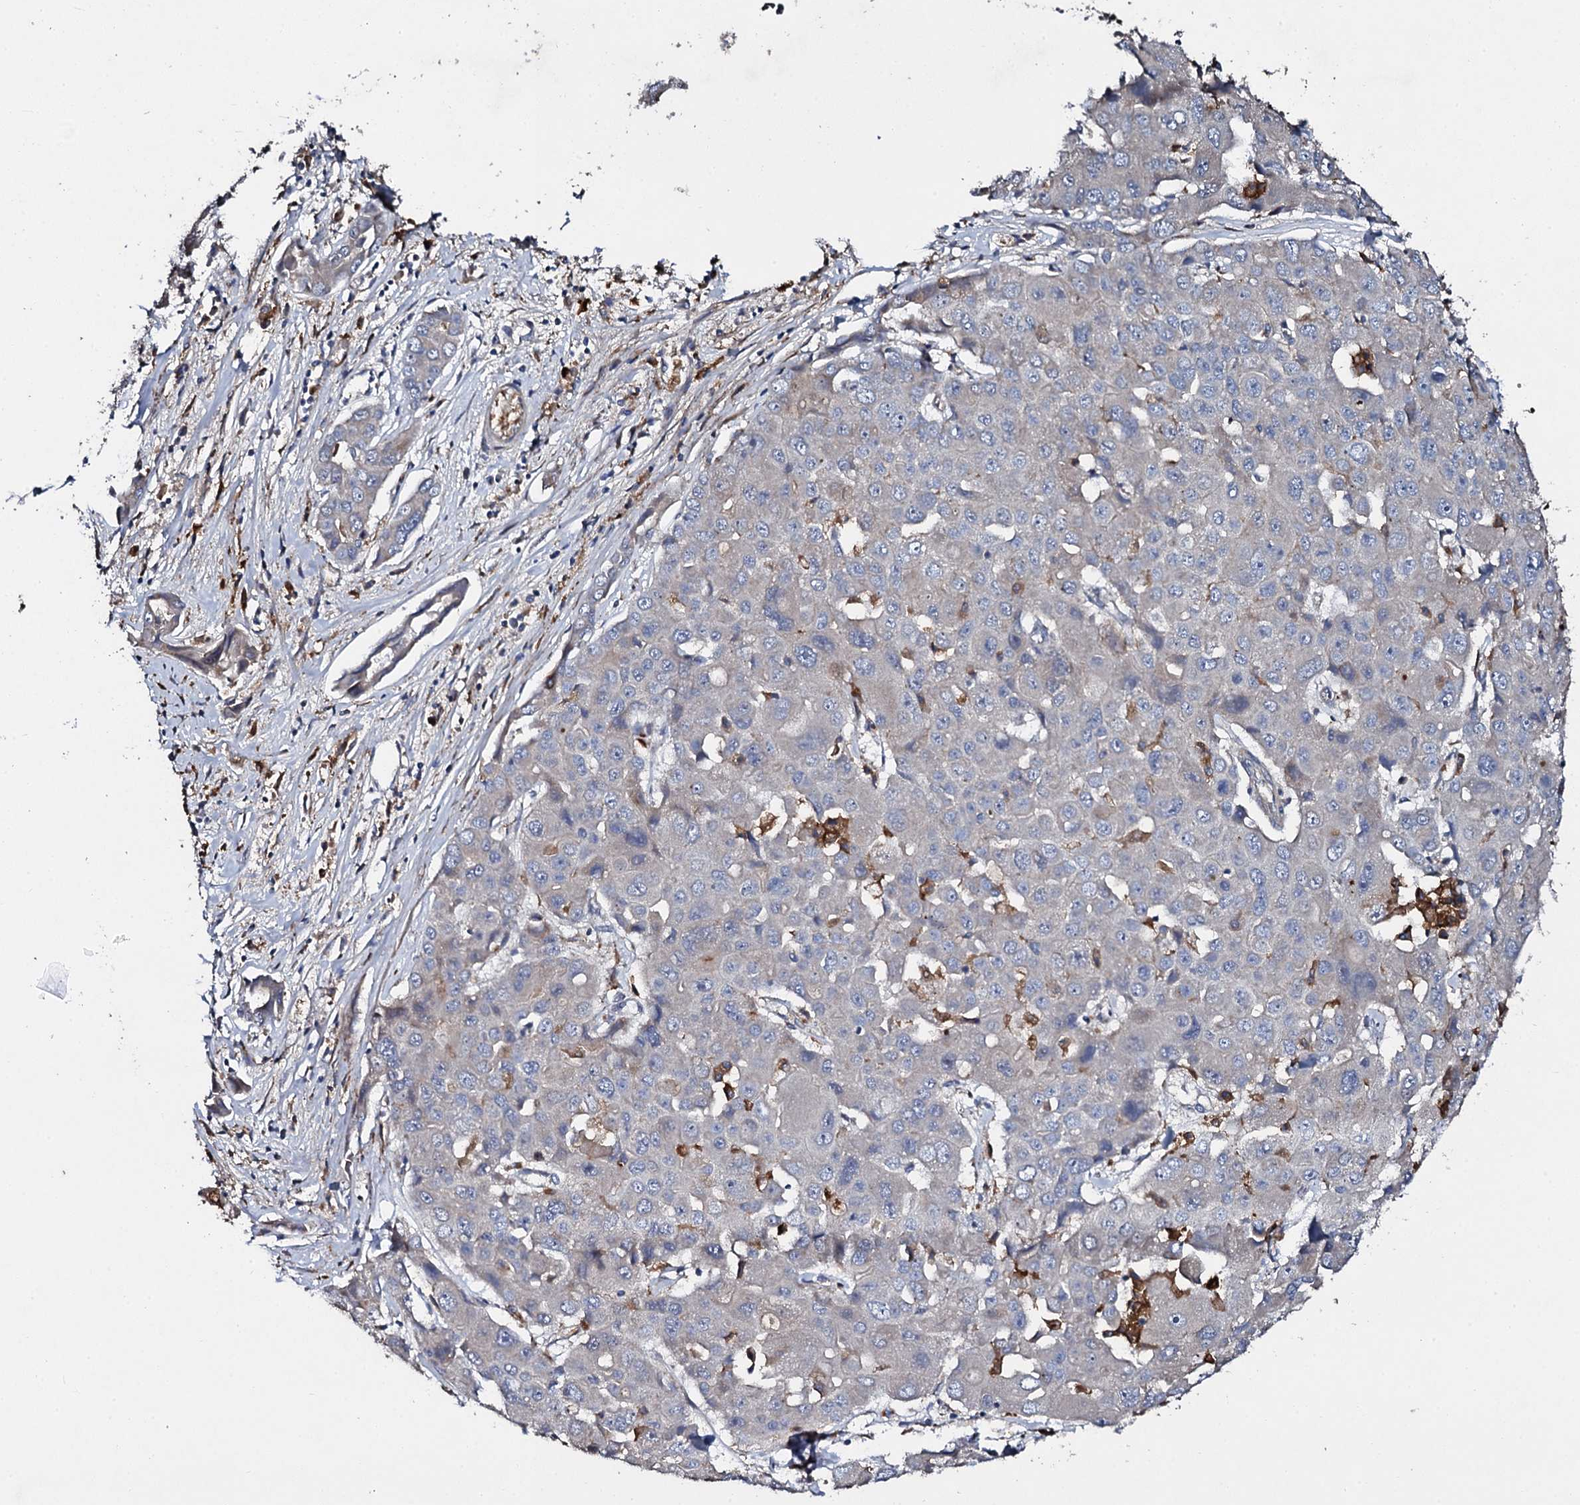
{"staining": {"intensity": "negative", "quantity": "none", "location": "none"}, "tissue": "liver cancer", "cell_type": "Tumor cells", "image_type": "cancer", "snomed": [{"axis": "morphology", "description": "Cholangiocarcinoma"}, {"axis": "topography", "description": "Liver"}], "caption": "IHC micrograph of human liver cancer (cholangiocarcinoma) stained for a protein (brown), which displays no positivity in tumor cells.", "gene": "LRRC28", "patient": {"sex": "male", "age": 67}}